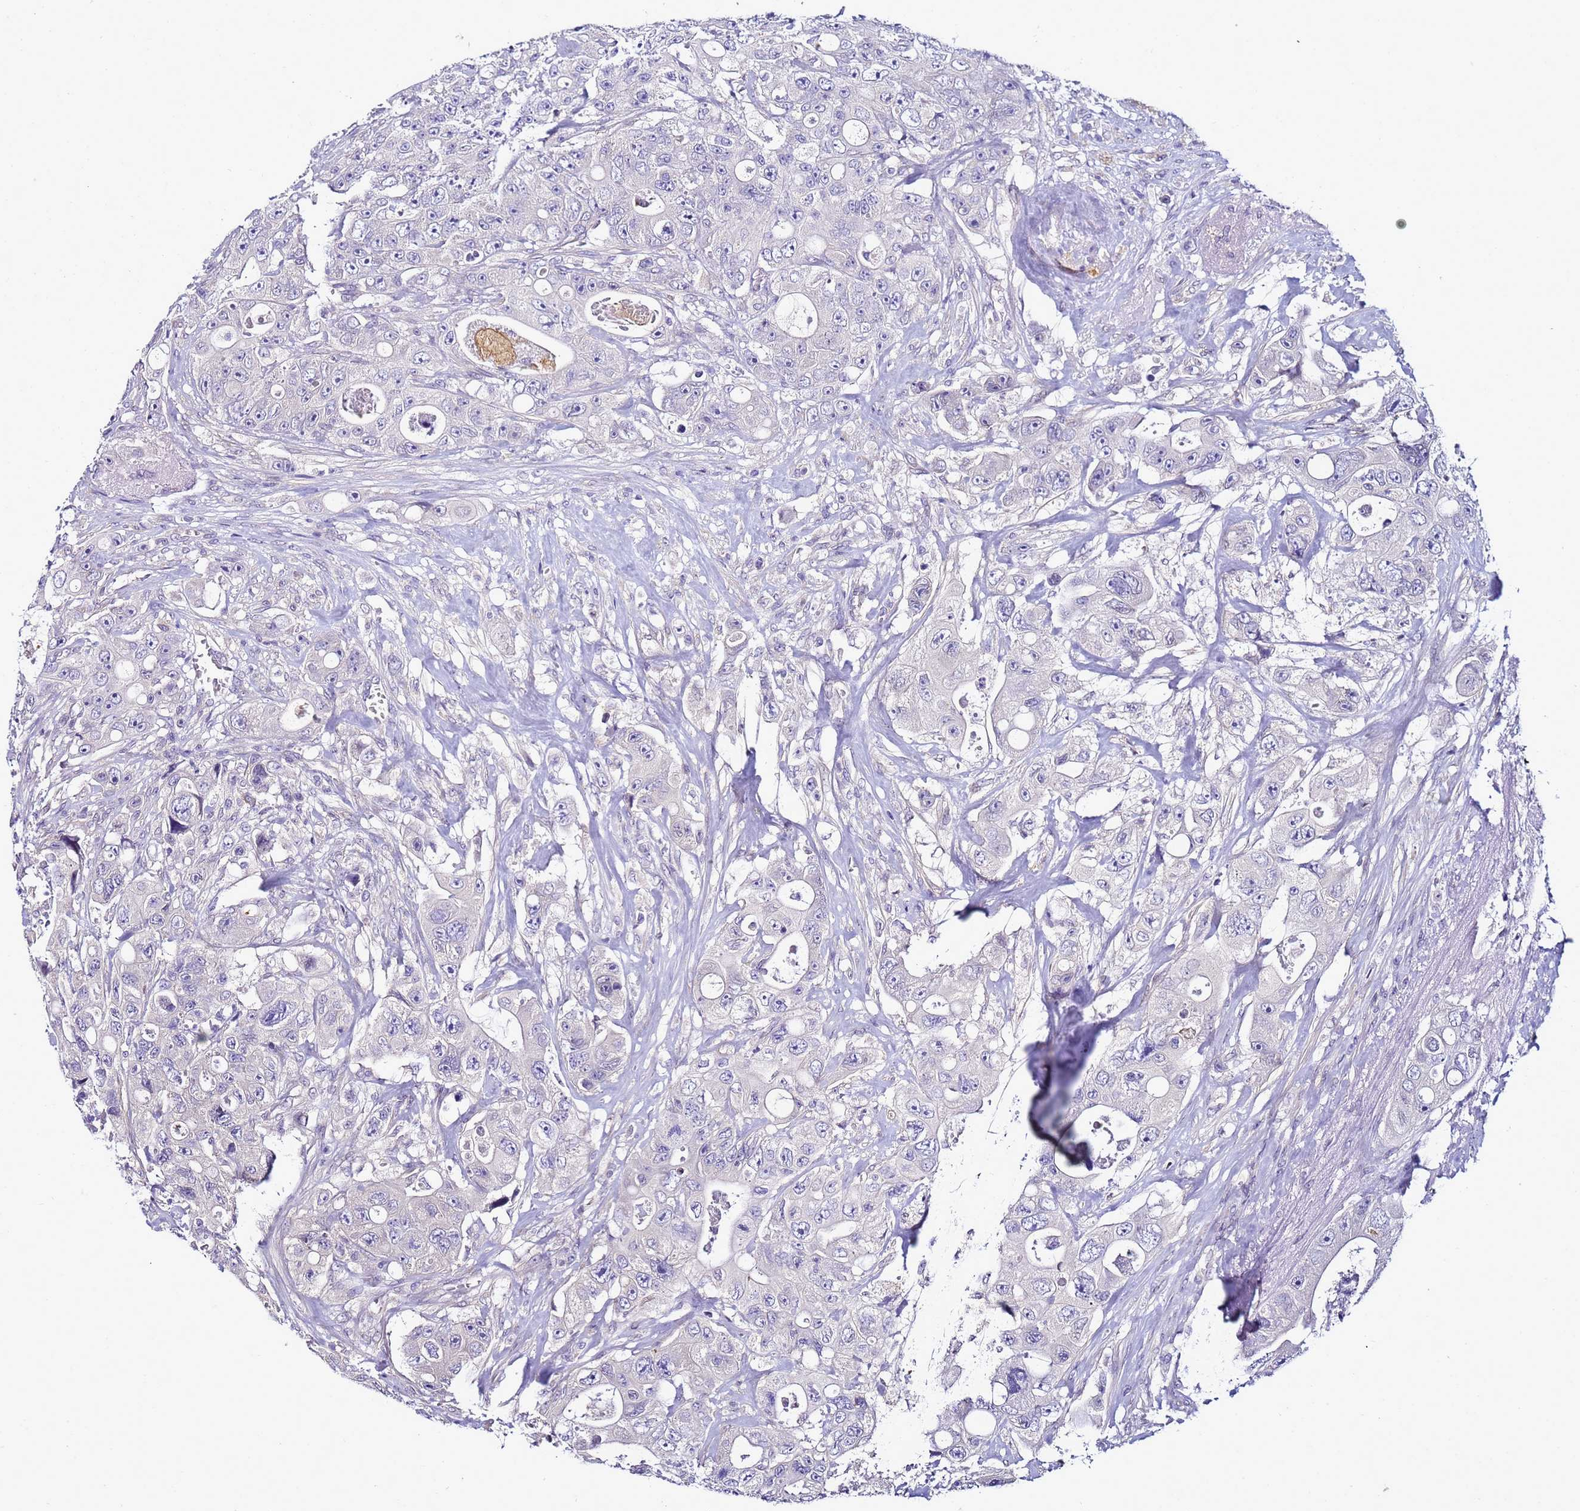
{"staining": {"intensity": "negative", "quantity": "none", "location": "none"}, "tissue": "colorectal cancer", "cell_type": "Tumor cells", "image_type": "cancer", "snomed": [{"axis": "morphology", "description": "Adenocarcinoma, NOS"}, {"axis": "topography", "description": "Colon"}], "caption": "This is a photomicrograph of immunohistochemistry staining of colorectal cancer, which shows no staining in tumor cells.", "gene": "FAM166B", "patient": {"sex": "female", "age": 46}}